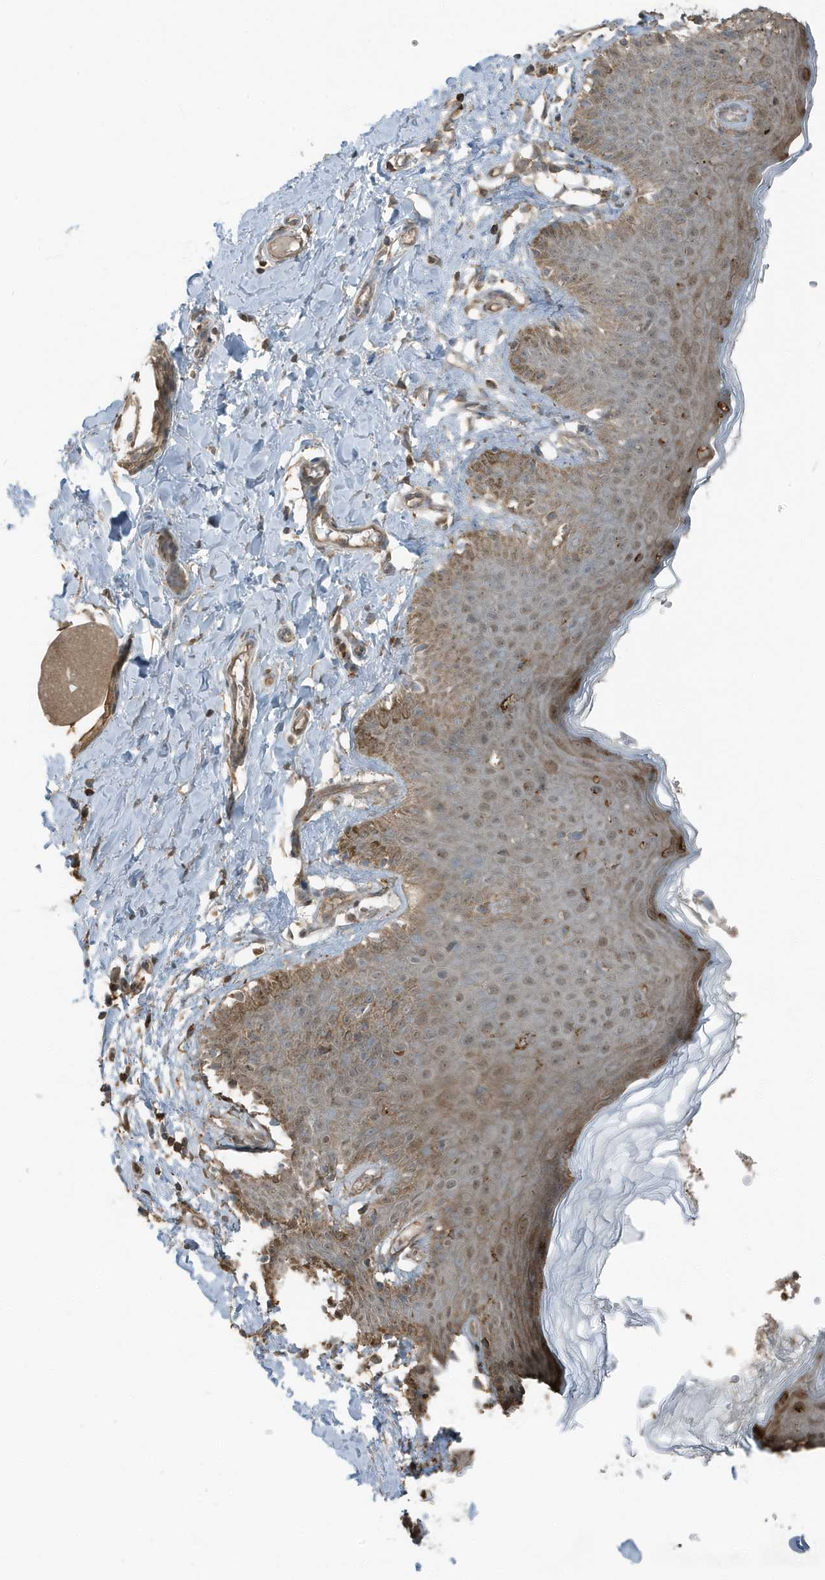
{"staining": {"intensity": "moderate", "quantity": "<25%", "location": "cytoplasmic/membranous"}, "tissue": "skin", "cell_type": "Epidermal cells", "image_type": "normal", "snomed": [{"axis": "morphology", "description": "Normal tissue, NOS"}, {"axis": "topography", "description": "Vulva"}], "caption": "A low amount of moderate cytoplasmic/membranous expression is present in approximately <25% of epidermal cells in benign skin.", "gene": "AZI2", "patient": {"sex": "female", "age": 66}}